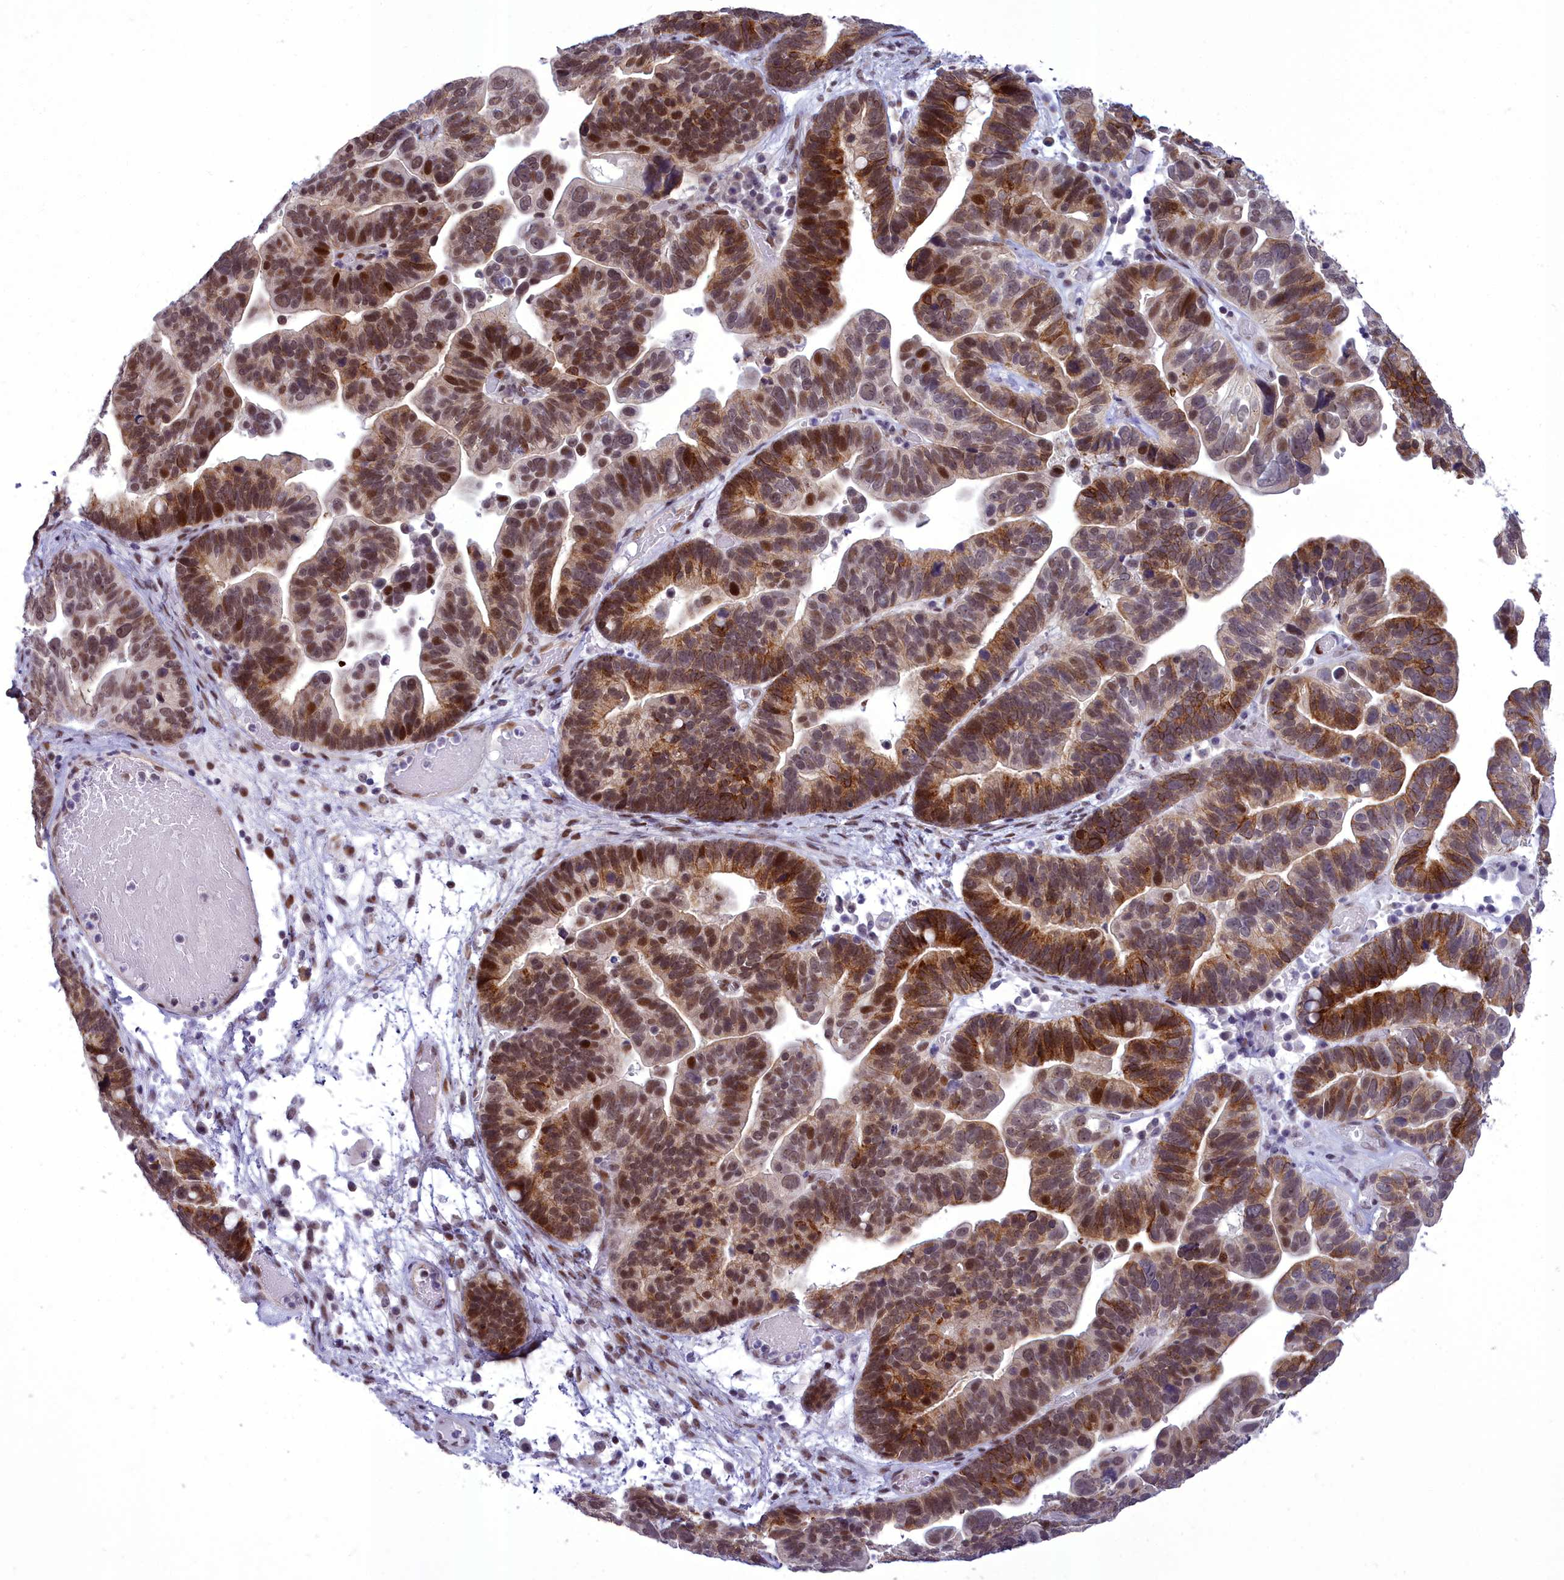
{"staining": {"intensity": "strong", "quantity": ">75%", "location": "cytoplasmic/membranous,nuclear"}, "tissue": "ovarian cancer", "cell_type": "Tumor cells", "image_type": "cancer", "snomed": [{"axis": "morphology", "description": "Cystadenocarcinoma, serous, NOS"}, {"axis": "topography", "description": "Ovary"}], "caption": "Strong cytoplasmic/membranous and nuclear expression for a protein is appreciated in approximately >75% of tumor cells of ovarian cancer using IHC.", "gene": "CEACAM19", "patient": {"sex": "female", "age": 56}}